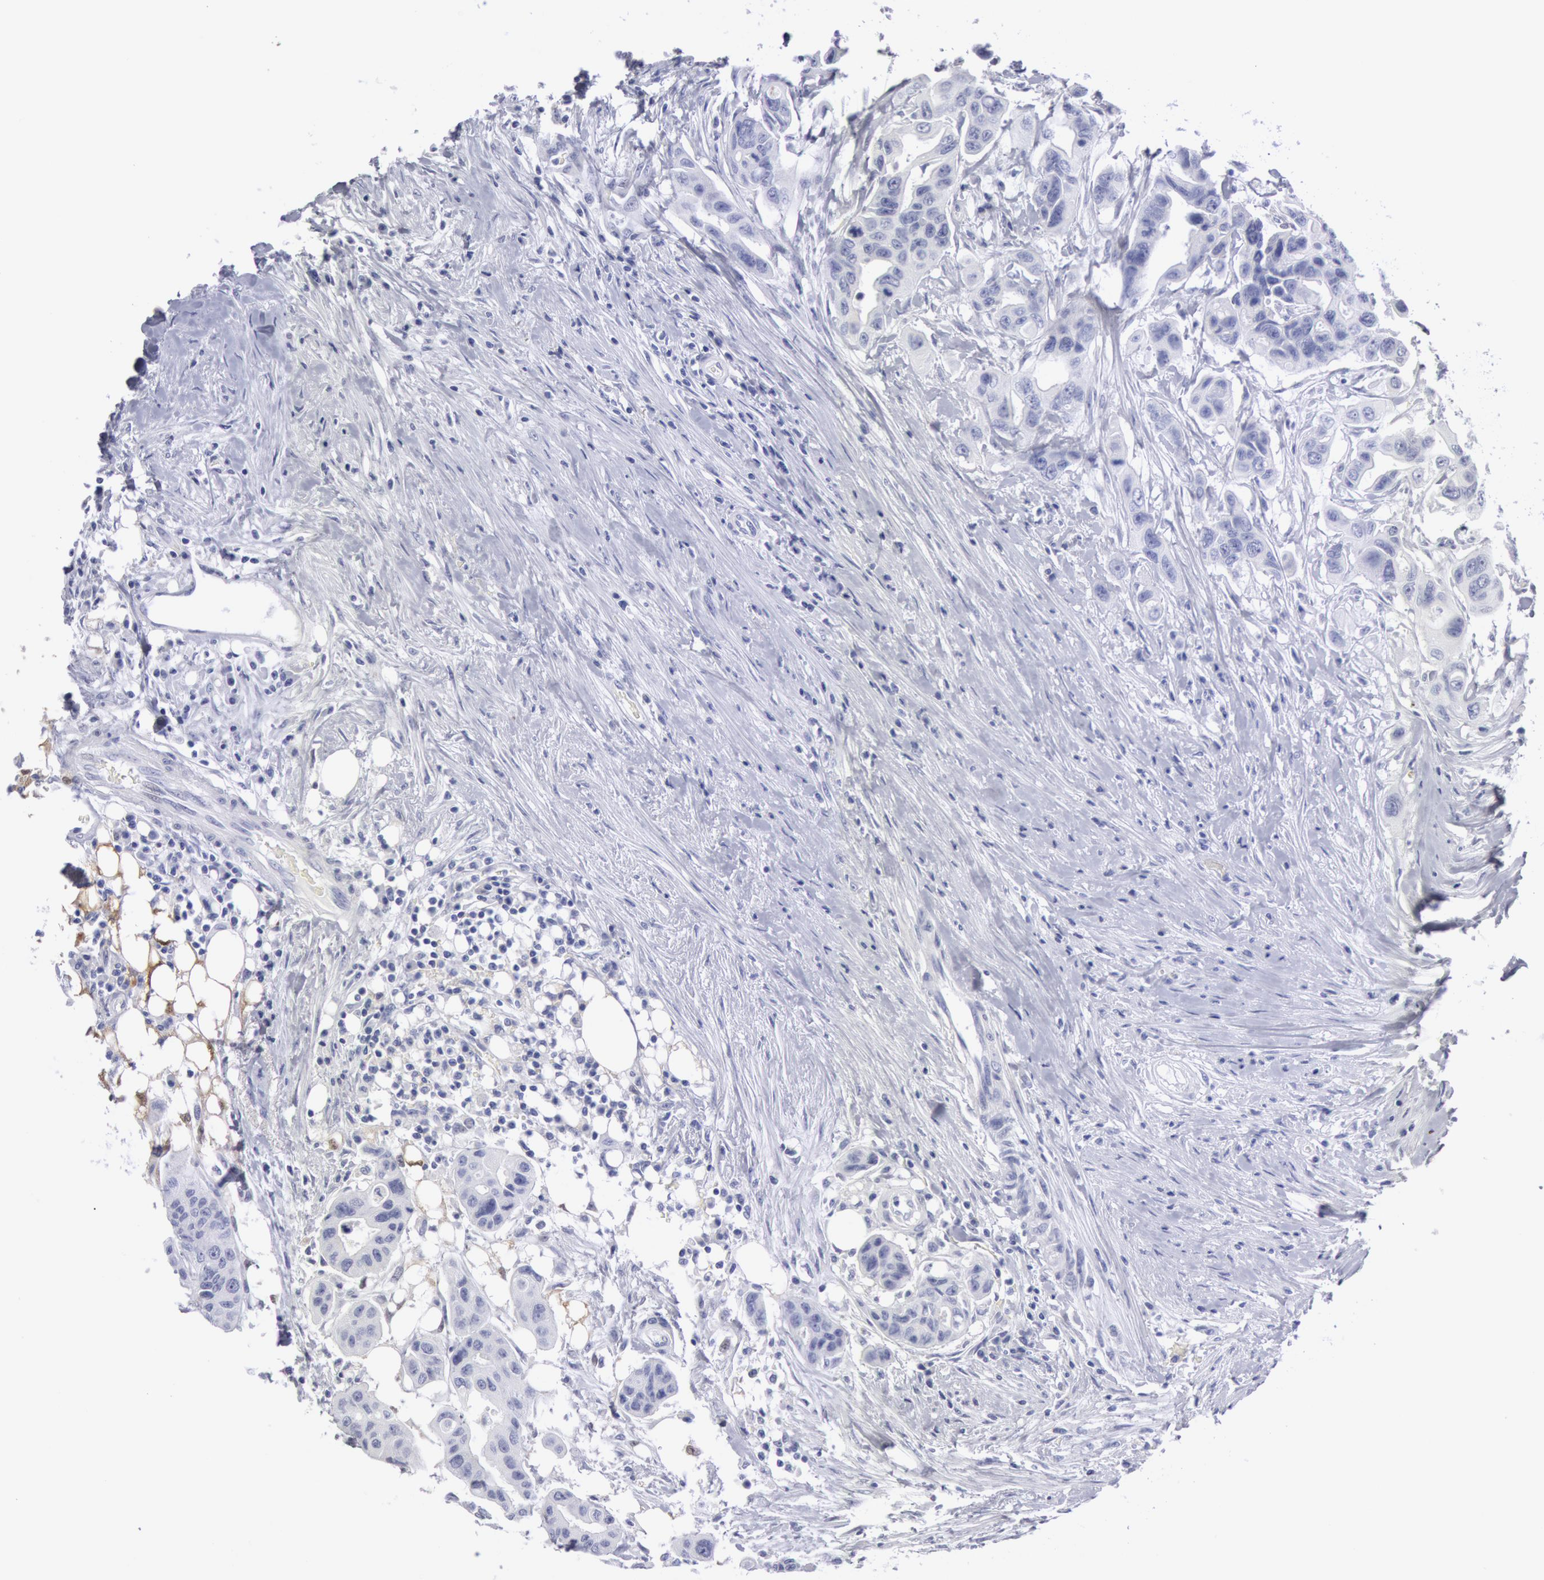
{"staining": {"intensity": "negative", "quantity": "none", "location": "none"}, "tissue": "colorectal cancer", "cell_type": "Tumor cells", "image_type": "cancer", "snomed": [{"axis": "morphology", "description": "Adenocarcinoma, NOS"}, {"axis": "topography", "description": "Colon"}], "caption": "Protein analysis of colorectal cancer reveals no significant expression in tumor cells.", "gene": "FHL1", "patient": {"sex": "female", "age": 70}}